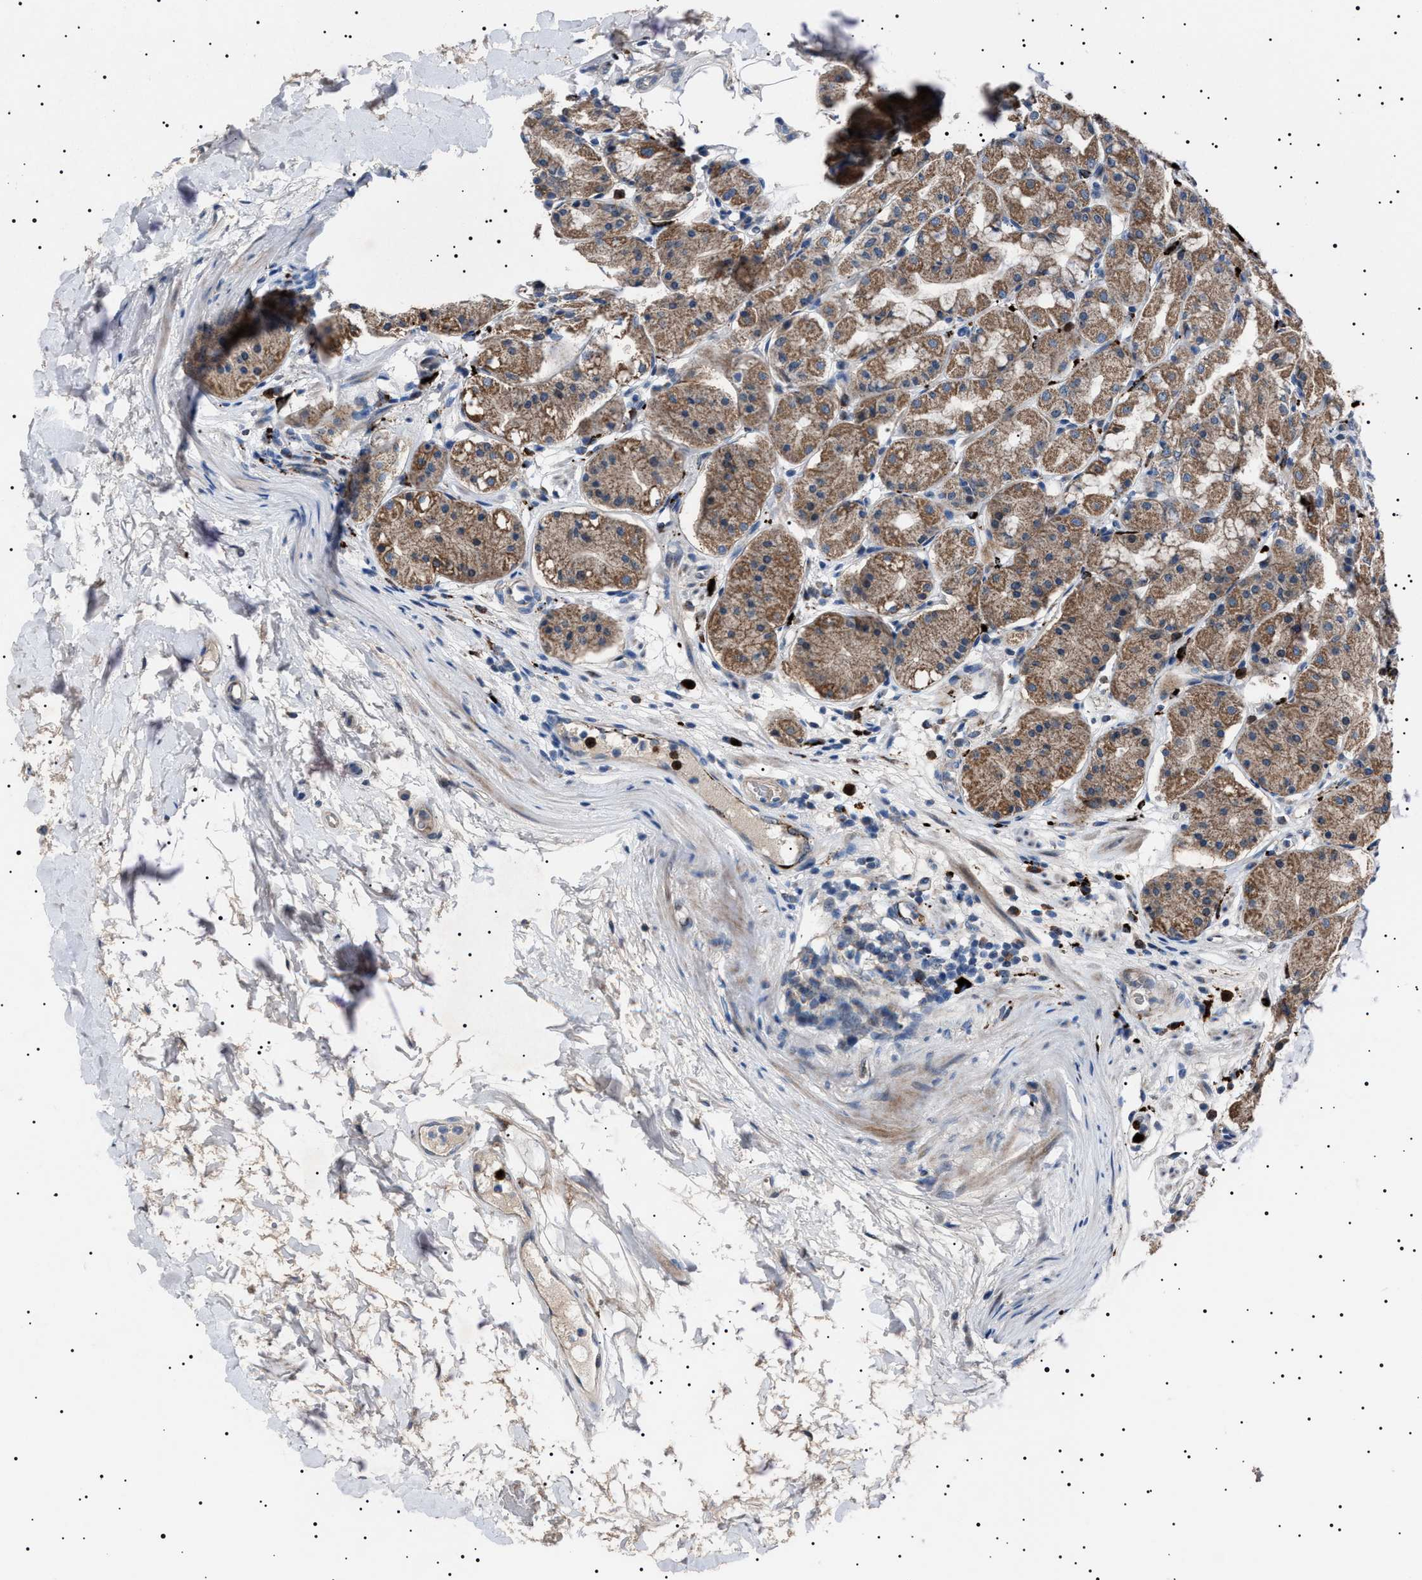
{"staining": {"intensity": "moderate", "quantity": ">75%", "location": "cytoplasmic/membranous"}, "tissue": "stomach", "cell_type": "Glandular cells", "image_type": "normal", "snomed": [{"axis": "morphology", "description": "Normal tissue, NOS"}, {"axis": "topography", "description": "Stomach"}, {"axis": "topography", "description": "Stomach, lower"}], "caption": "Protein staining of normal stomach exhibits moderate cytoplasmic/membranous positivity in approximately >75% of glandular cells.", "gene": "PTRH1", "patient": {"sex": "female", "age": 56}}